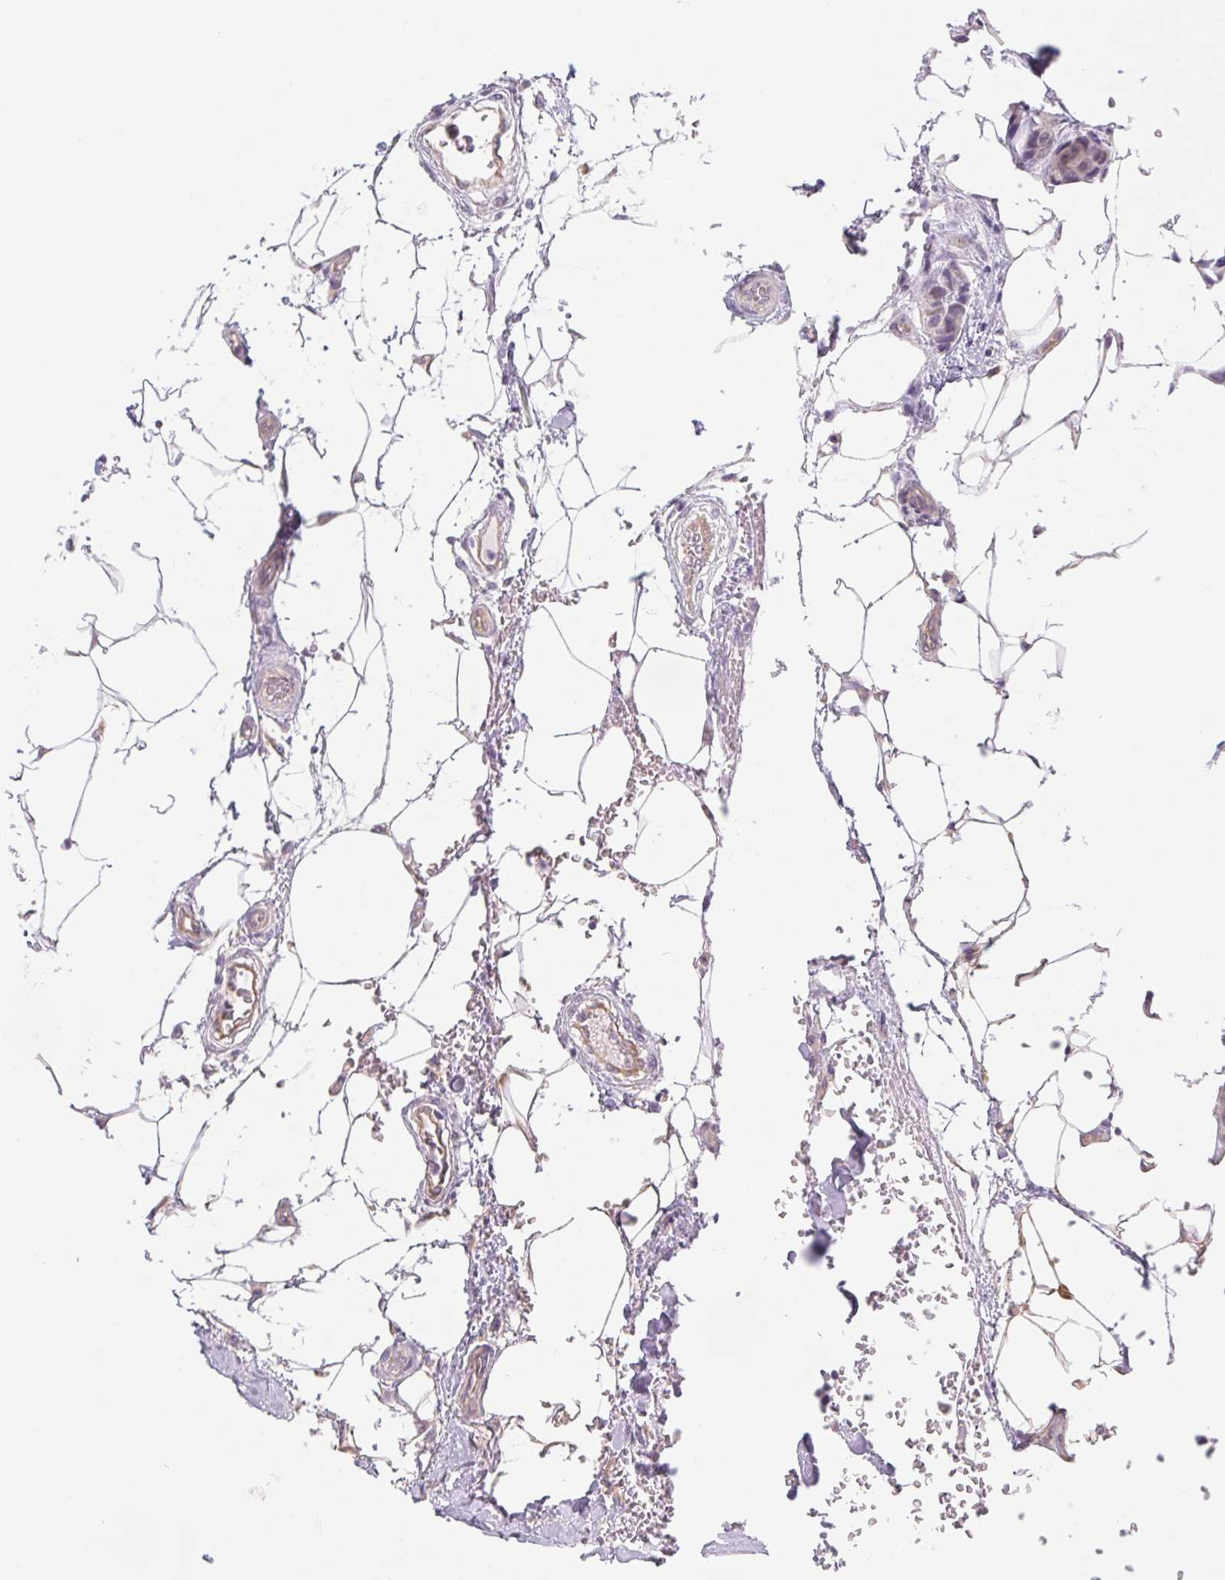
{"staining": {"intensity": "weak", "quantity": "25%-75%", "location": "nuclear"}, "tissue": "breast cancer", "cell_type": "Tumor cells", "image_type": "cancer", "snomed": [{"axis": "morphology", "description": "Duct carcinoma"}, {"axis": "topography", "description": "Breast"}, {"axis": "topography", "description": "Lymph node"}], "caption": "IHC histopathology image of neoplastic tissue: breast cancer (invasive ductal carcinoma) stained using IHC exhibits low levels of weak protein expression localized specifically in the nuclear of tumor cells, appearing as a nuclear brown color.", "gene": "CTNND2", "patient": {"sex": "female", "age": 80}}